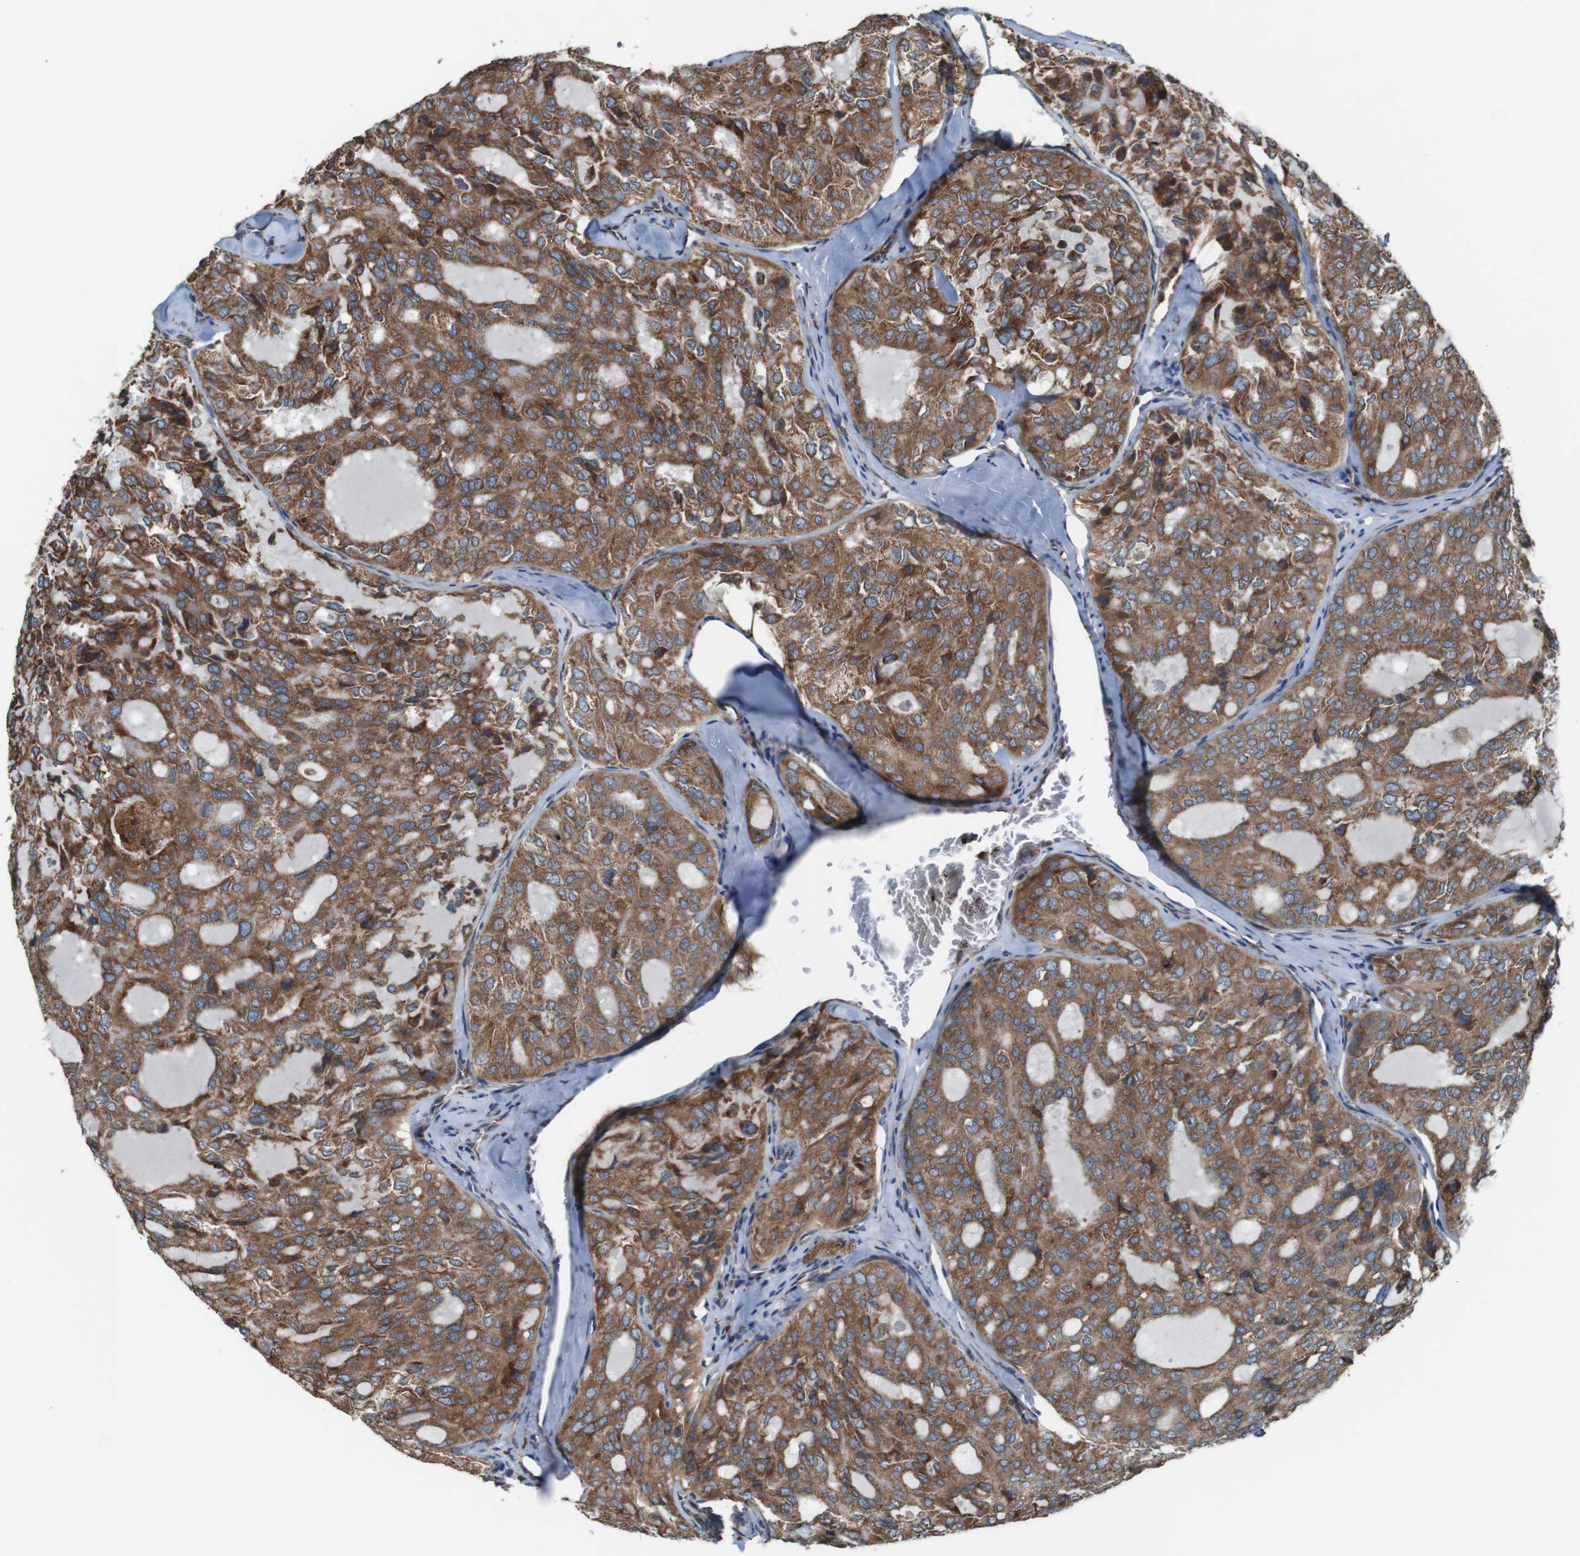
{"staining": {"intensity": "moderate", "quantity": ">75%", "location": "cytoplasmic/membranous"}, "tissue": "thyroid cancer", "cell_type": "Tumor cells", "image_type": "cancer", "snomed": [{"axis": "morphology", "description": "Follicular adenoma carcinoma, NOS"}, {"axis": "topography", "description": "Thyroid gland"}], "caption": "A photomicrograph of human thyroid cancer (follicular adenoma carcinoma) stained for a protein exhibits moderate cytoplasmic/membranous brown staining in tumor cells.", "gene": "UGGT1", "patient": {"sex": "male", "age": 75}}